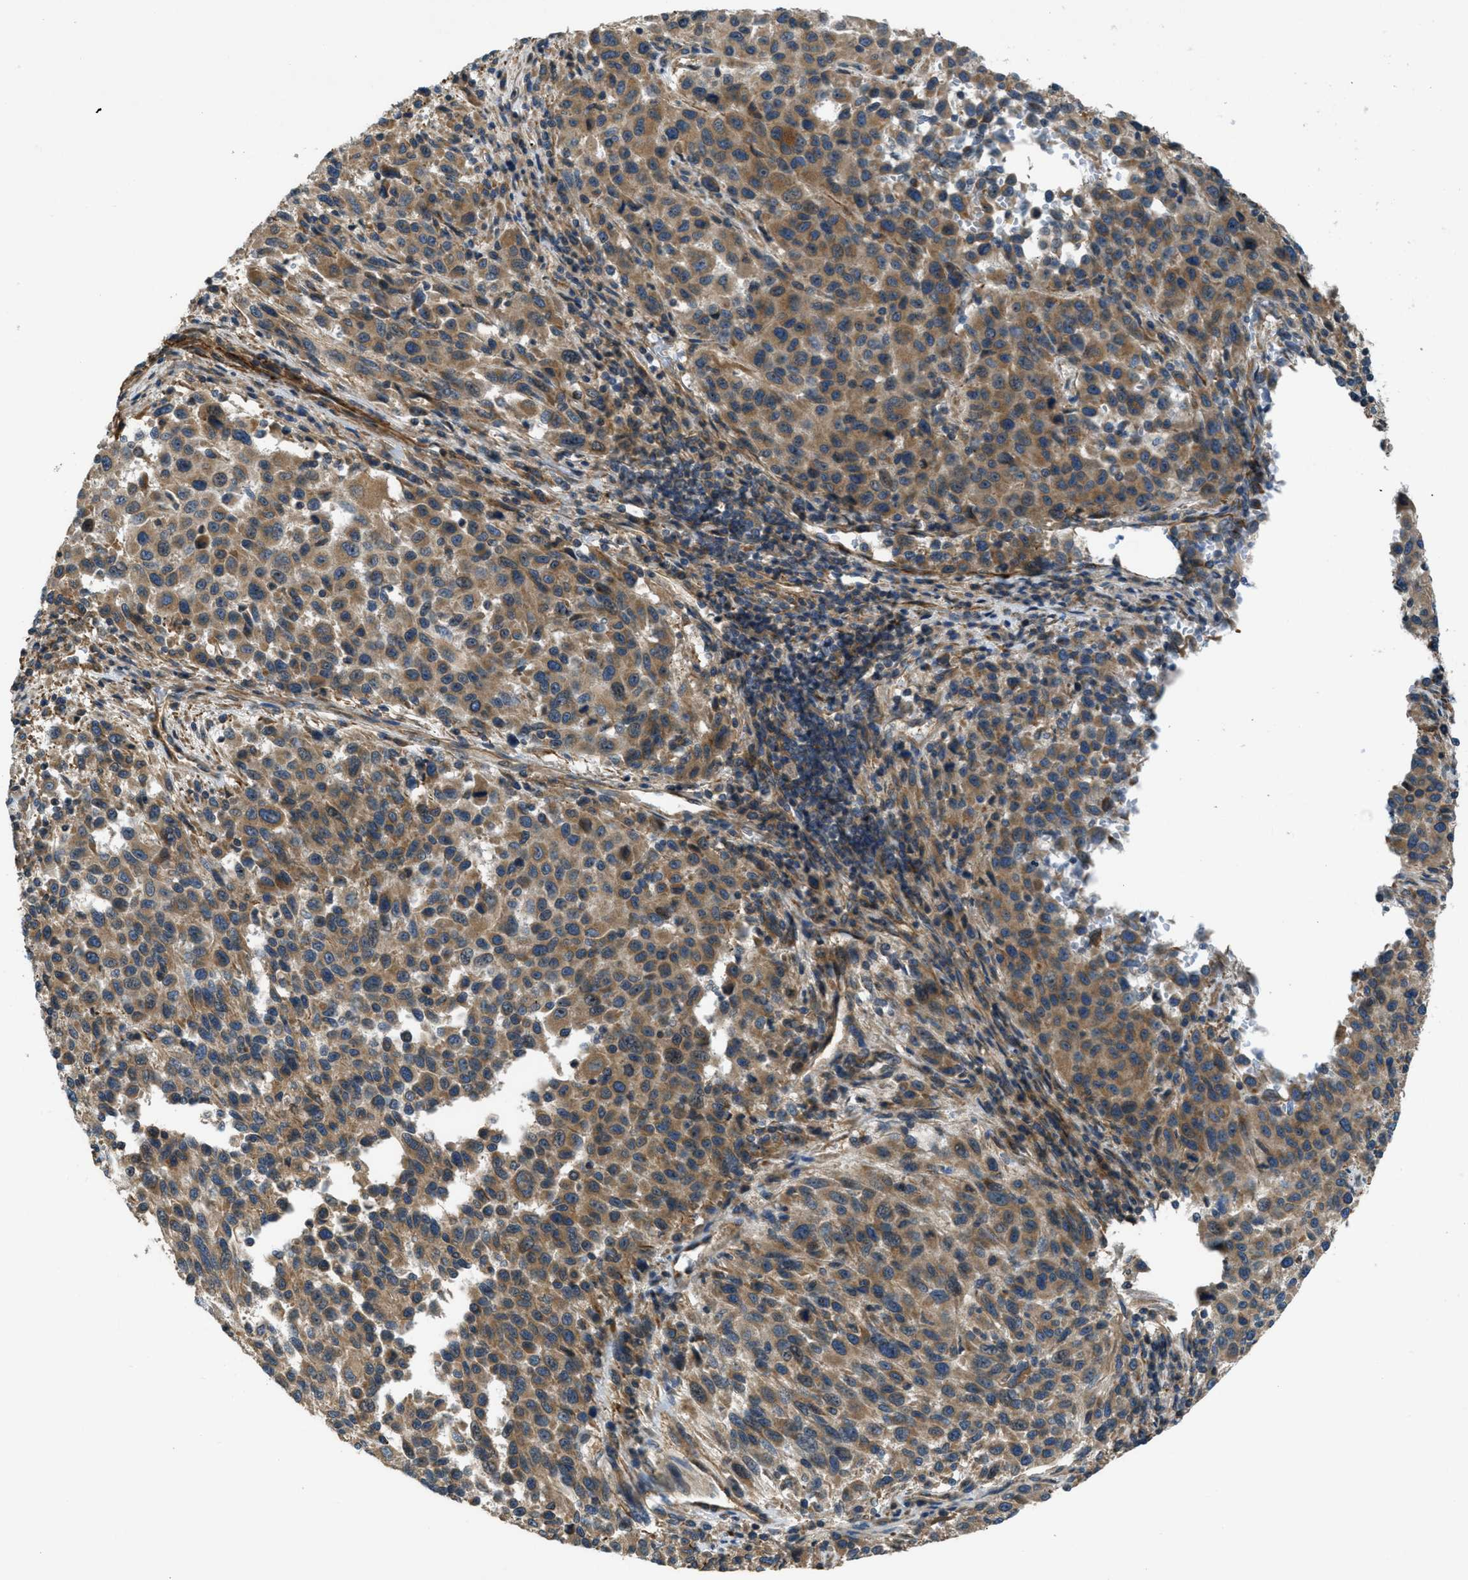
{"staining": {"intensity": "moderate", "quantity": ">75%", "location": "cytoplasmic/membranous"}, "tissue": "melanoma", "cell_type": "Tumor cells", "image_type": "cancer", "snomed": [{"axis": "morphology", "description": "Malignant melanoma, Metastatic site"}, {"axis": "topography", "description": "Lymph node"}], "caption": "Moderate cytoplasmic/membranous staining for a protein is seen in about >75% of tumor cells of melanoma using immunohistochemistry.", "gene": "VEZT", "patient": {"sex": "male", "age": 61}}